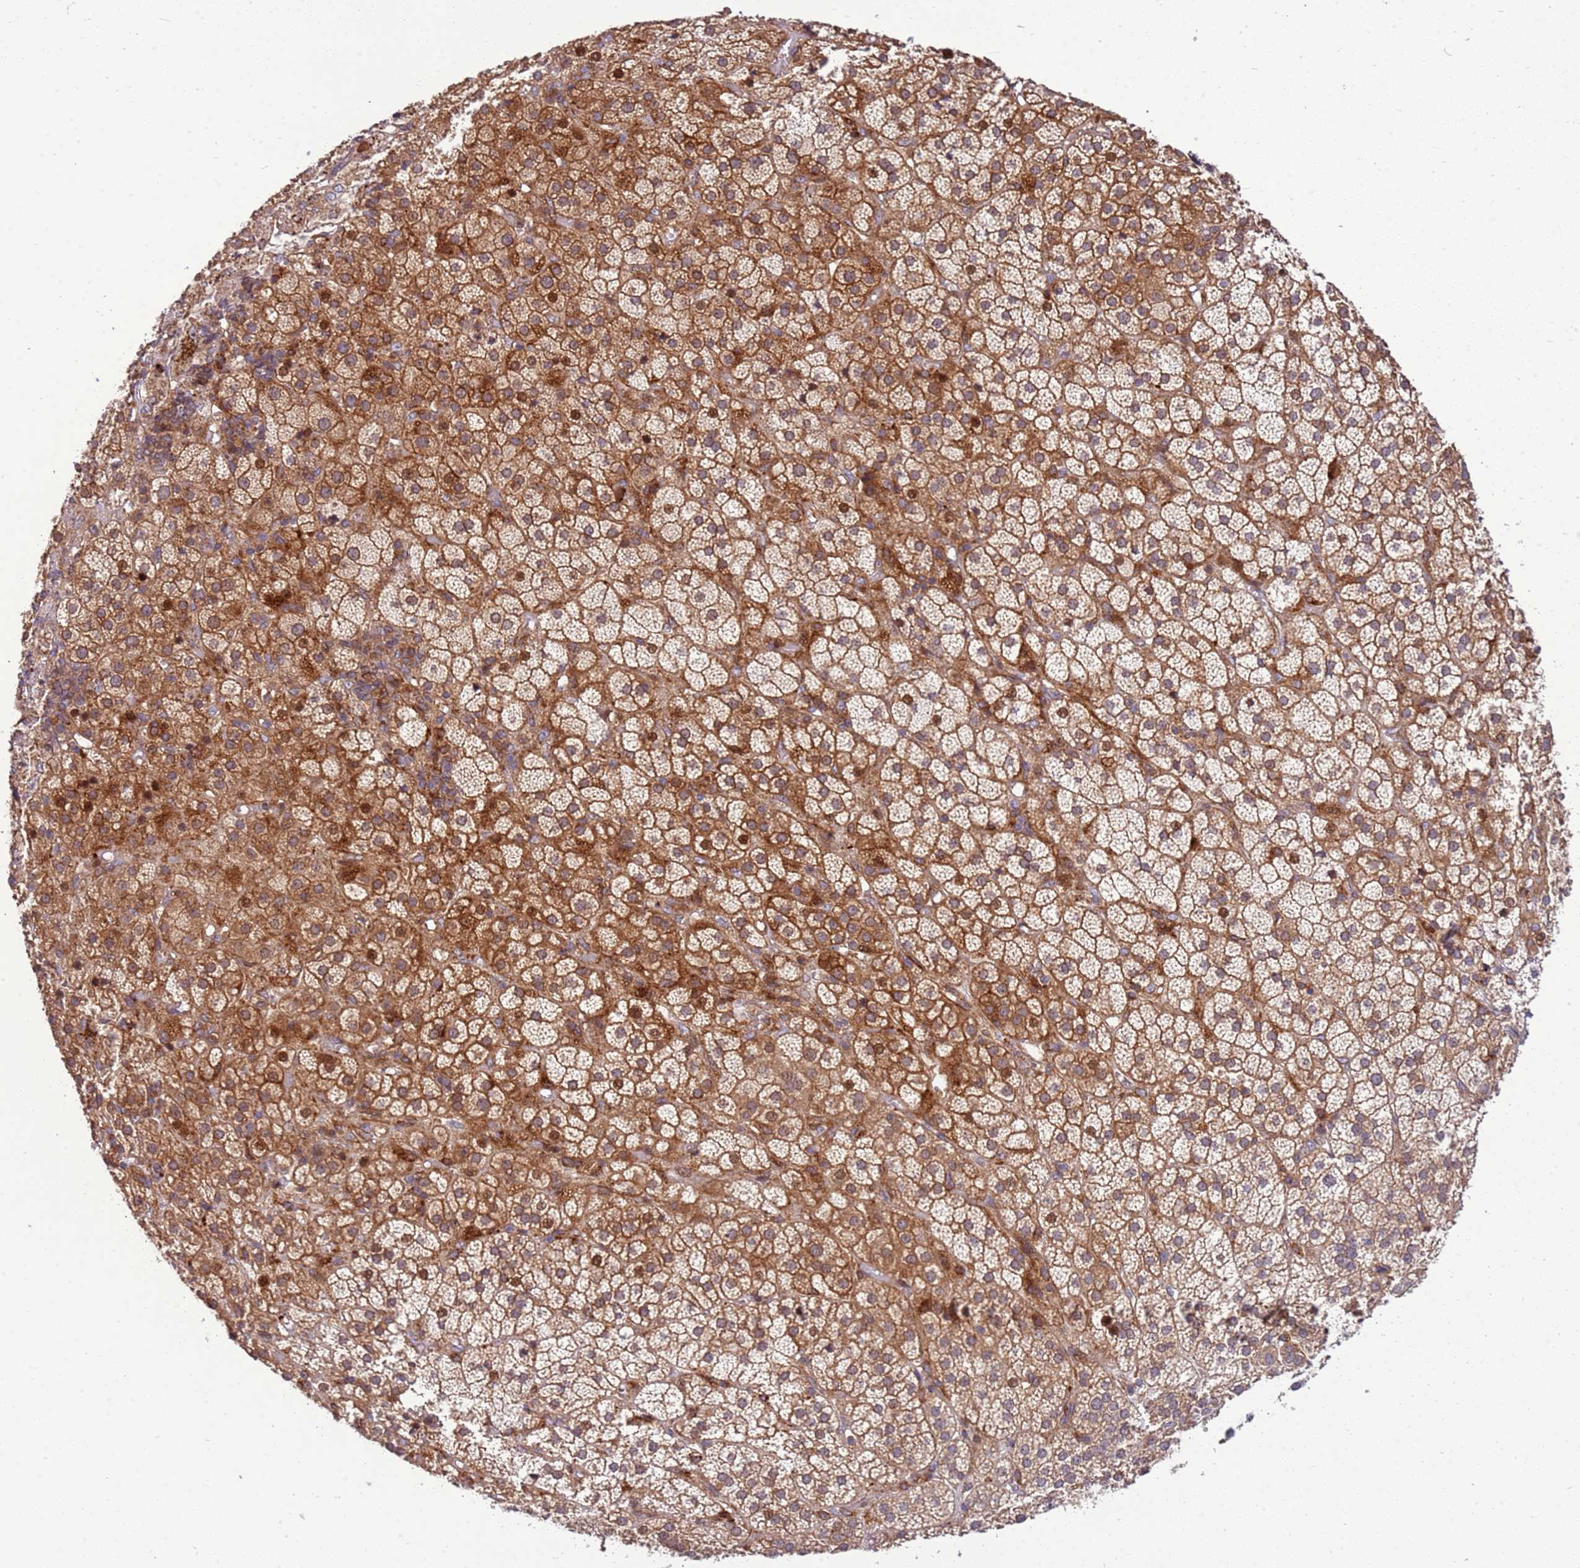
{"staining": {"intensity": "moderate", "quantity": ">75%", "location": "cytoplasmic/membranous,nuclear"}, "tissue": "adrenal gland", "cell_type": "Glandular cells", "image_type": "normal", "snomed": [{"axis": "morphology", "description": "Normal tissue, NOS"}, {"axis": "topography", "description": "Adrenal gland"}], "caption": "This photomicrograph demonstrates immunohistochemistry staining of unremarkable adrenal gland, with medium moderate cytoplasmic/membranous,nuclear staining in approximately >75% of glandular cells.", "gene": "ZNF624", "patient": {"sex": "female", "age": 70}}